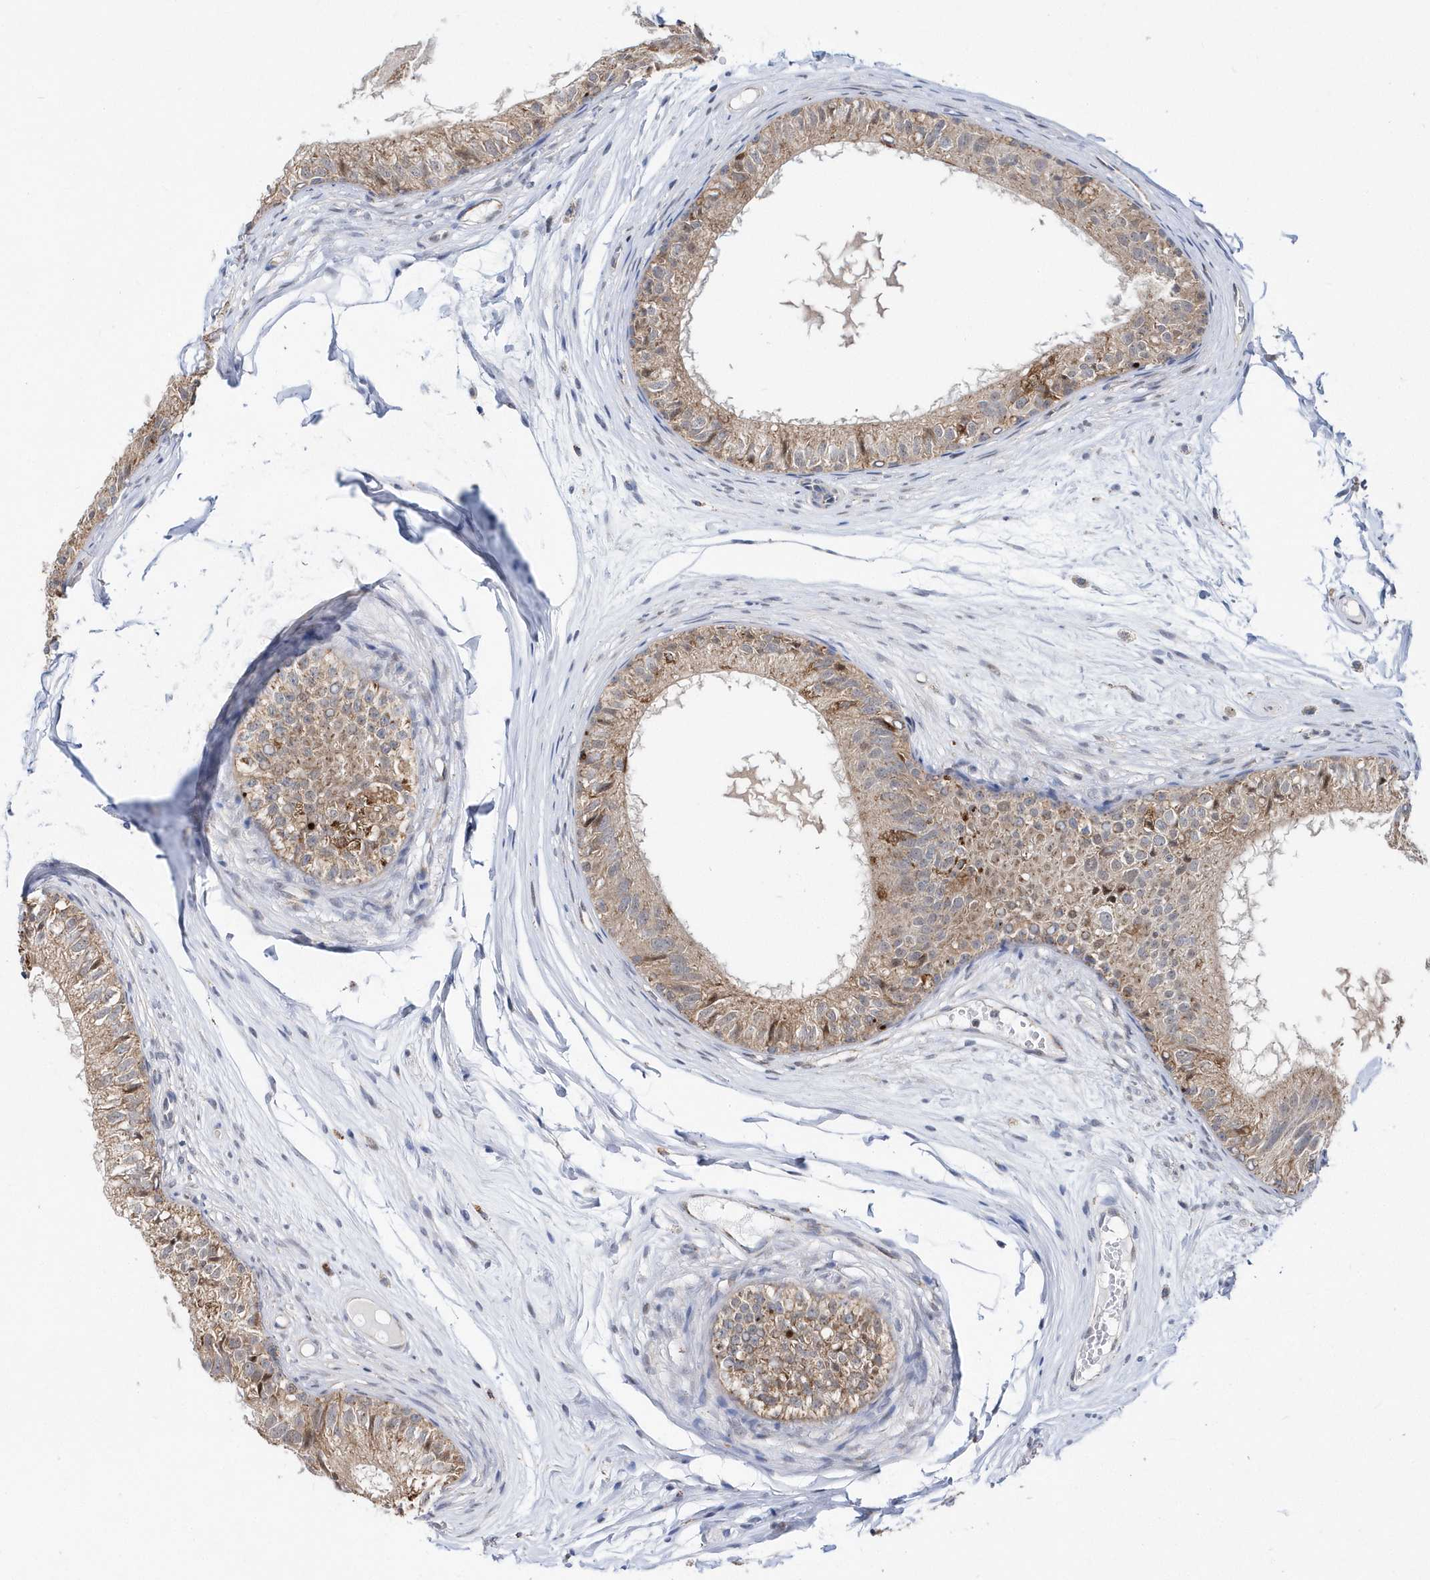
{"staining": {"intensity": "weak", "quantity": ">75%", "location": "cytoplasmic/membranous"}, "tissue": "epididymis", "cell_type": "Glandular cells", "image_type": "normal", "snomed": [{"axis": "morphology", "description": "Normal tissue, NOS"}, {"axis": "morphology", "description": "Seminoma in situ"}, {"axis": "topography", "description": "Testis"}, {"axis": "topography", "description": "Epididymis"}], "caption": "This is a photomicrograph of immunohistochemistry (IHC) staining of normal epididymis, which shows weak staining in the cytoplasmic/membranous of glandular cells.", "gene": "SPATA5", "patient": {"sex": "male", "age": 28}}